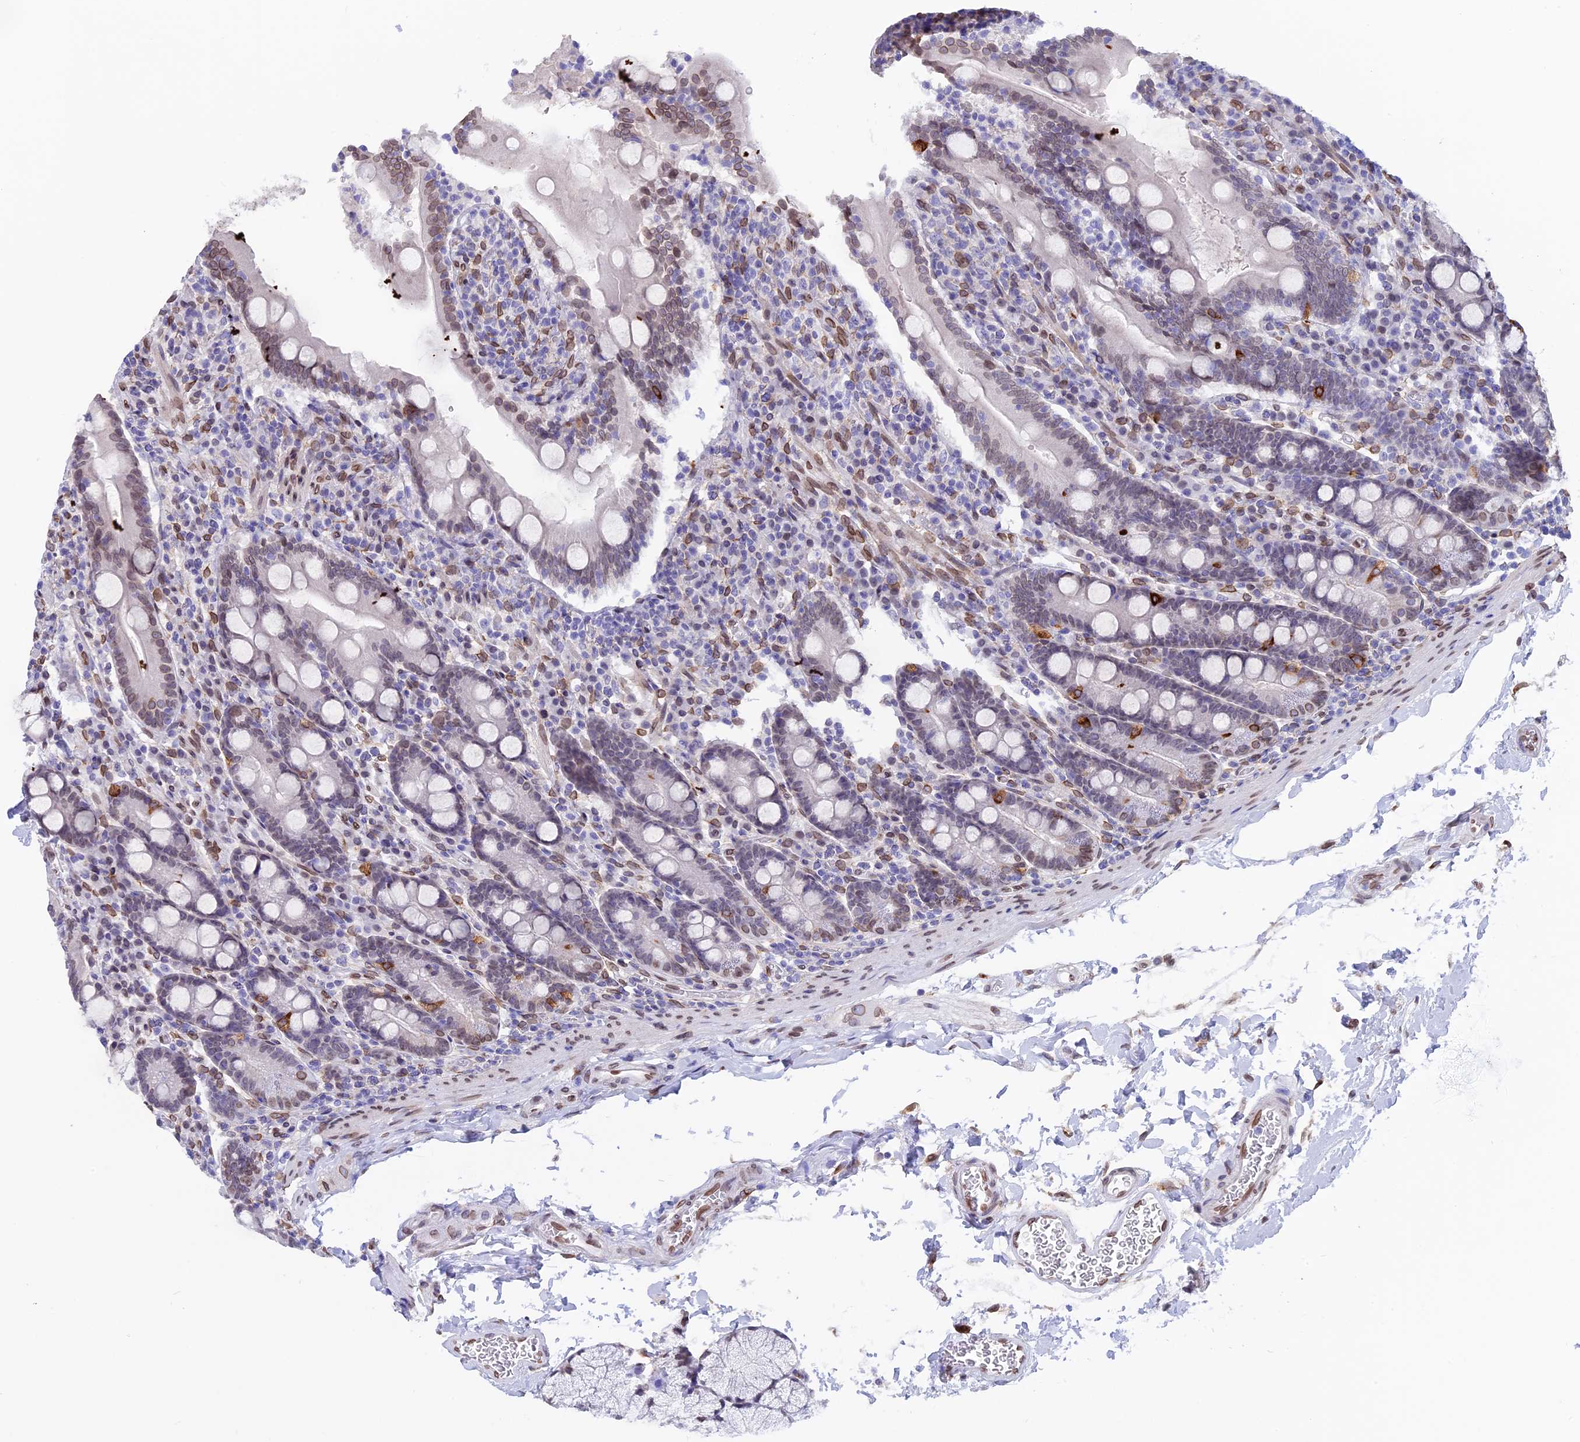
{"staining": {"intensity": "weak", "quantity": "<25%", "location": "nuclear"}, "tissue": "duodenum", "cell_type": "Glandular cells", "image_type": "normal", "snomed": [{"axis": "morphology", "description": "Normal tissue, NOS"}, {"axis": "topography", "description": "Duodenum"}], "caption": "Immunohistochemical staining of benign duodenum exhibits no significant staining in glandular cells. (DAB IHC visualized using brightfield microscopy, high magnification).", "gene": "TMPRSS7", "patient": {"sex": "male", "age": 35}}